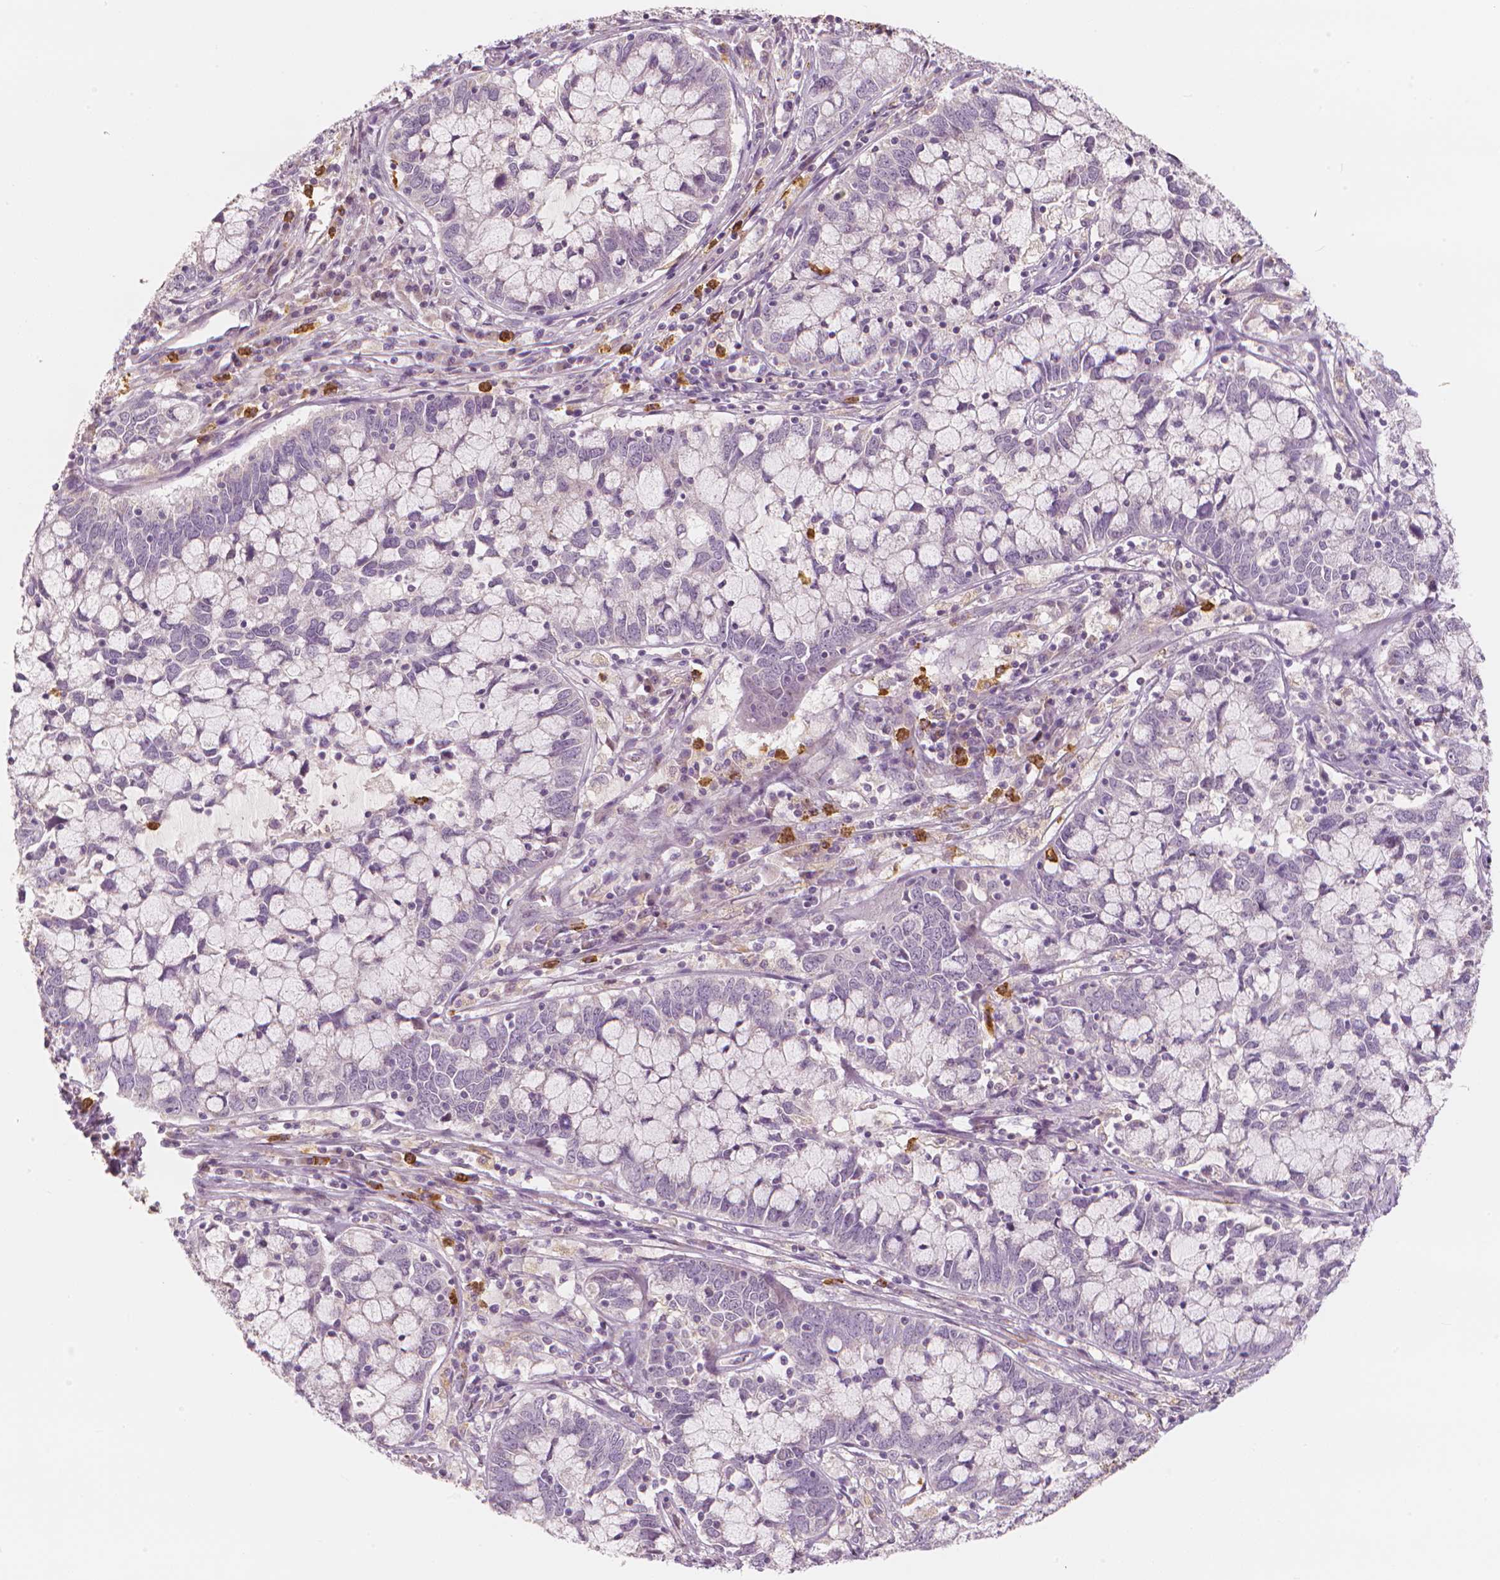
{"staining": {"intensity": "negative", "quantity": "none", "location": "none"}, "tissue": "cervical cancer", "cell_type": "Tumor cells", "image_type": "cancer", "snomed": [{"axis": "morphology", "description": "Adenocarcinoma, NOS"}, {"axis": "topography", "description": "Cervix"}], "caption": "A photomicrograph of adenocarcinoma (cervical) stained for a protein demonstrates no brown staining in tumor cells.", "gene": "RNASE7", "patient": {"sex": "female", "age": 40}}